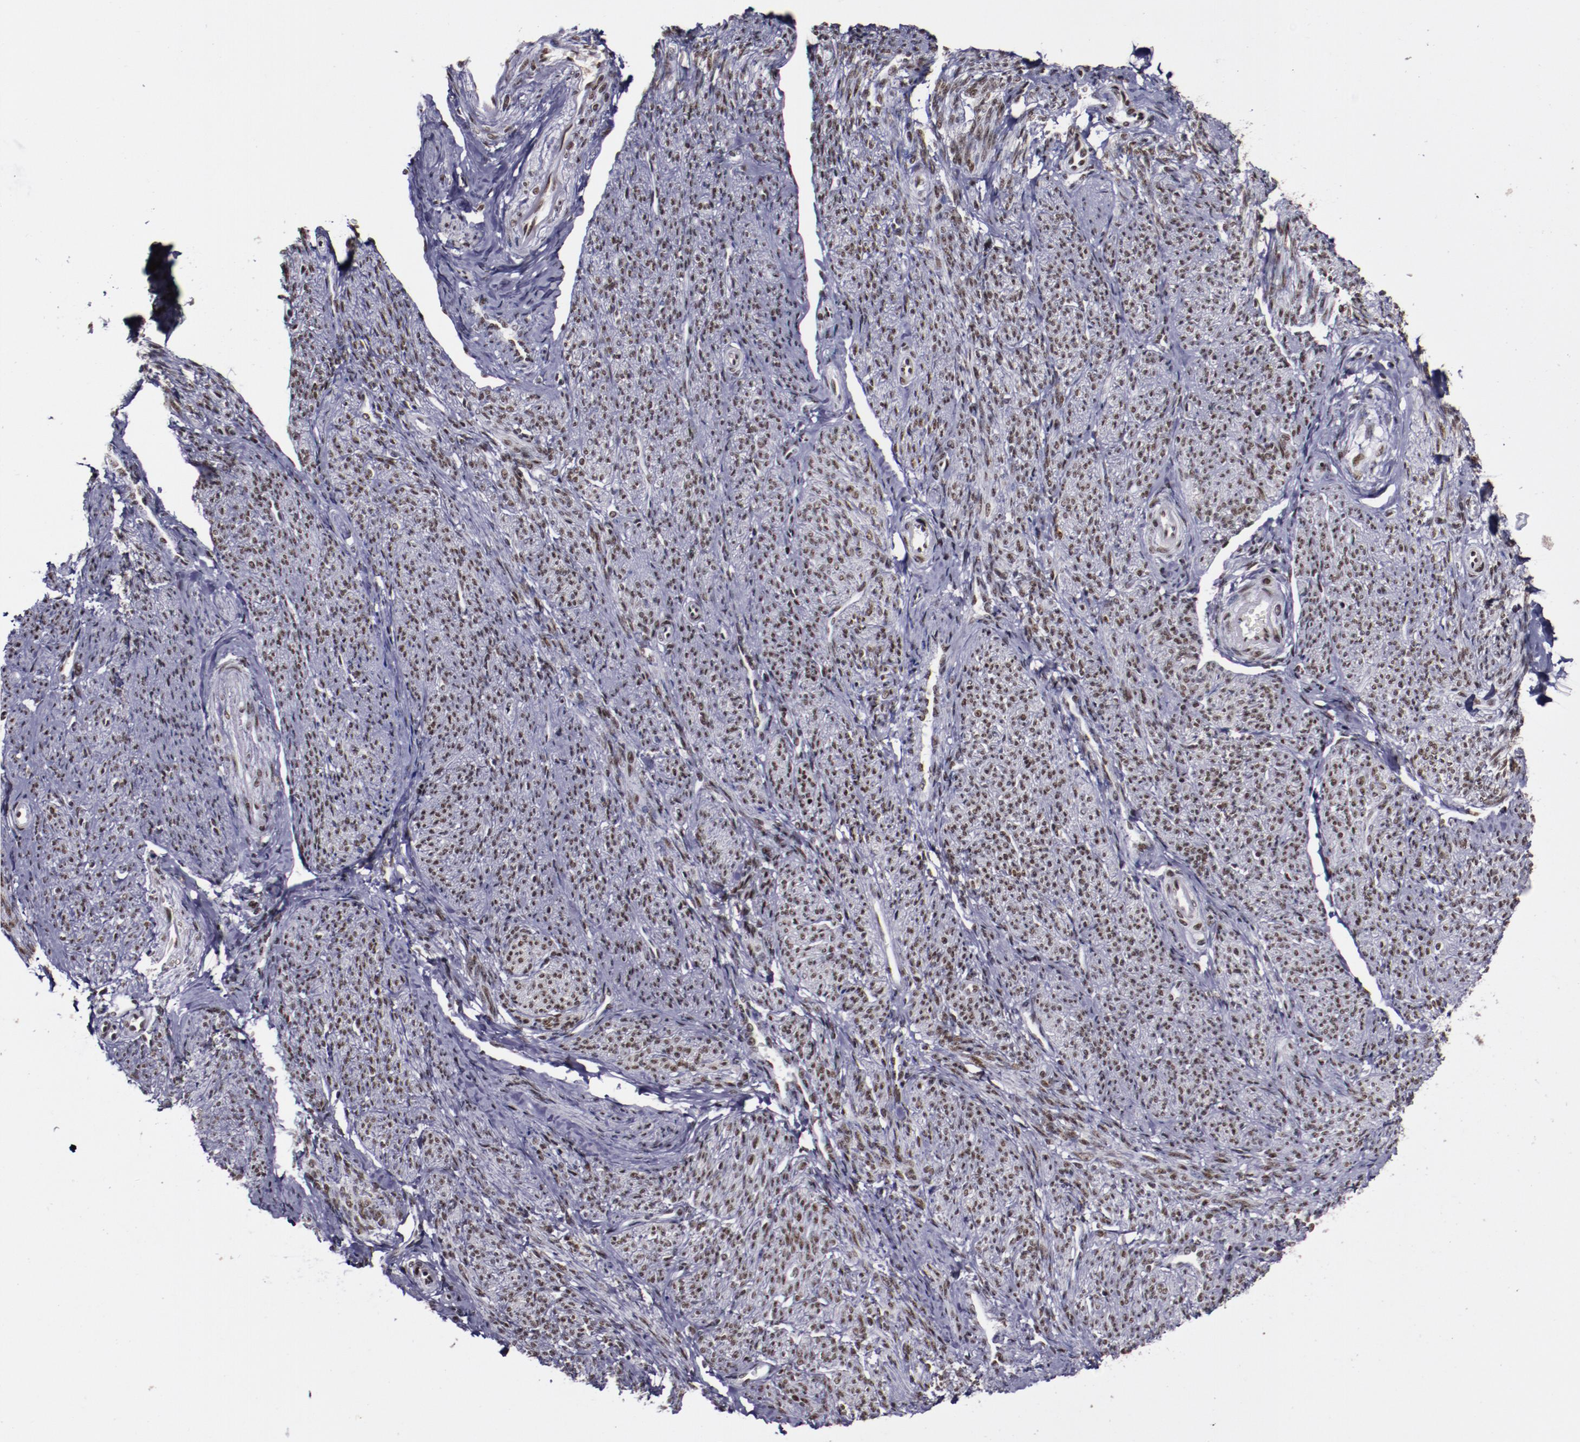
{"staining": {"intensity": "weak", "quantity": ">75%", "location": "nuclear"}, "tissue": "smooth muscle", "cell_type": "Smooth muscle cells", "image_type": "normal", "snomed": [{"axis": "morphology", "description": "Normal tissue, NOS"}, {"axis": "topography", "description": "Smooth muscle"}], "caption": "Protein expression analysis of normal smooth muscle displays weak nuclear expression in about >75% of smooth muscle cells. (IHC, brightfield microscopy, high magnification).", "gene": "PPP4R3A", "patient": {"sex": "female", "age": 65}}